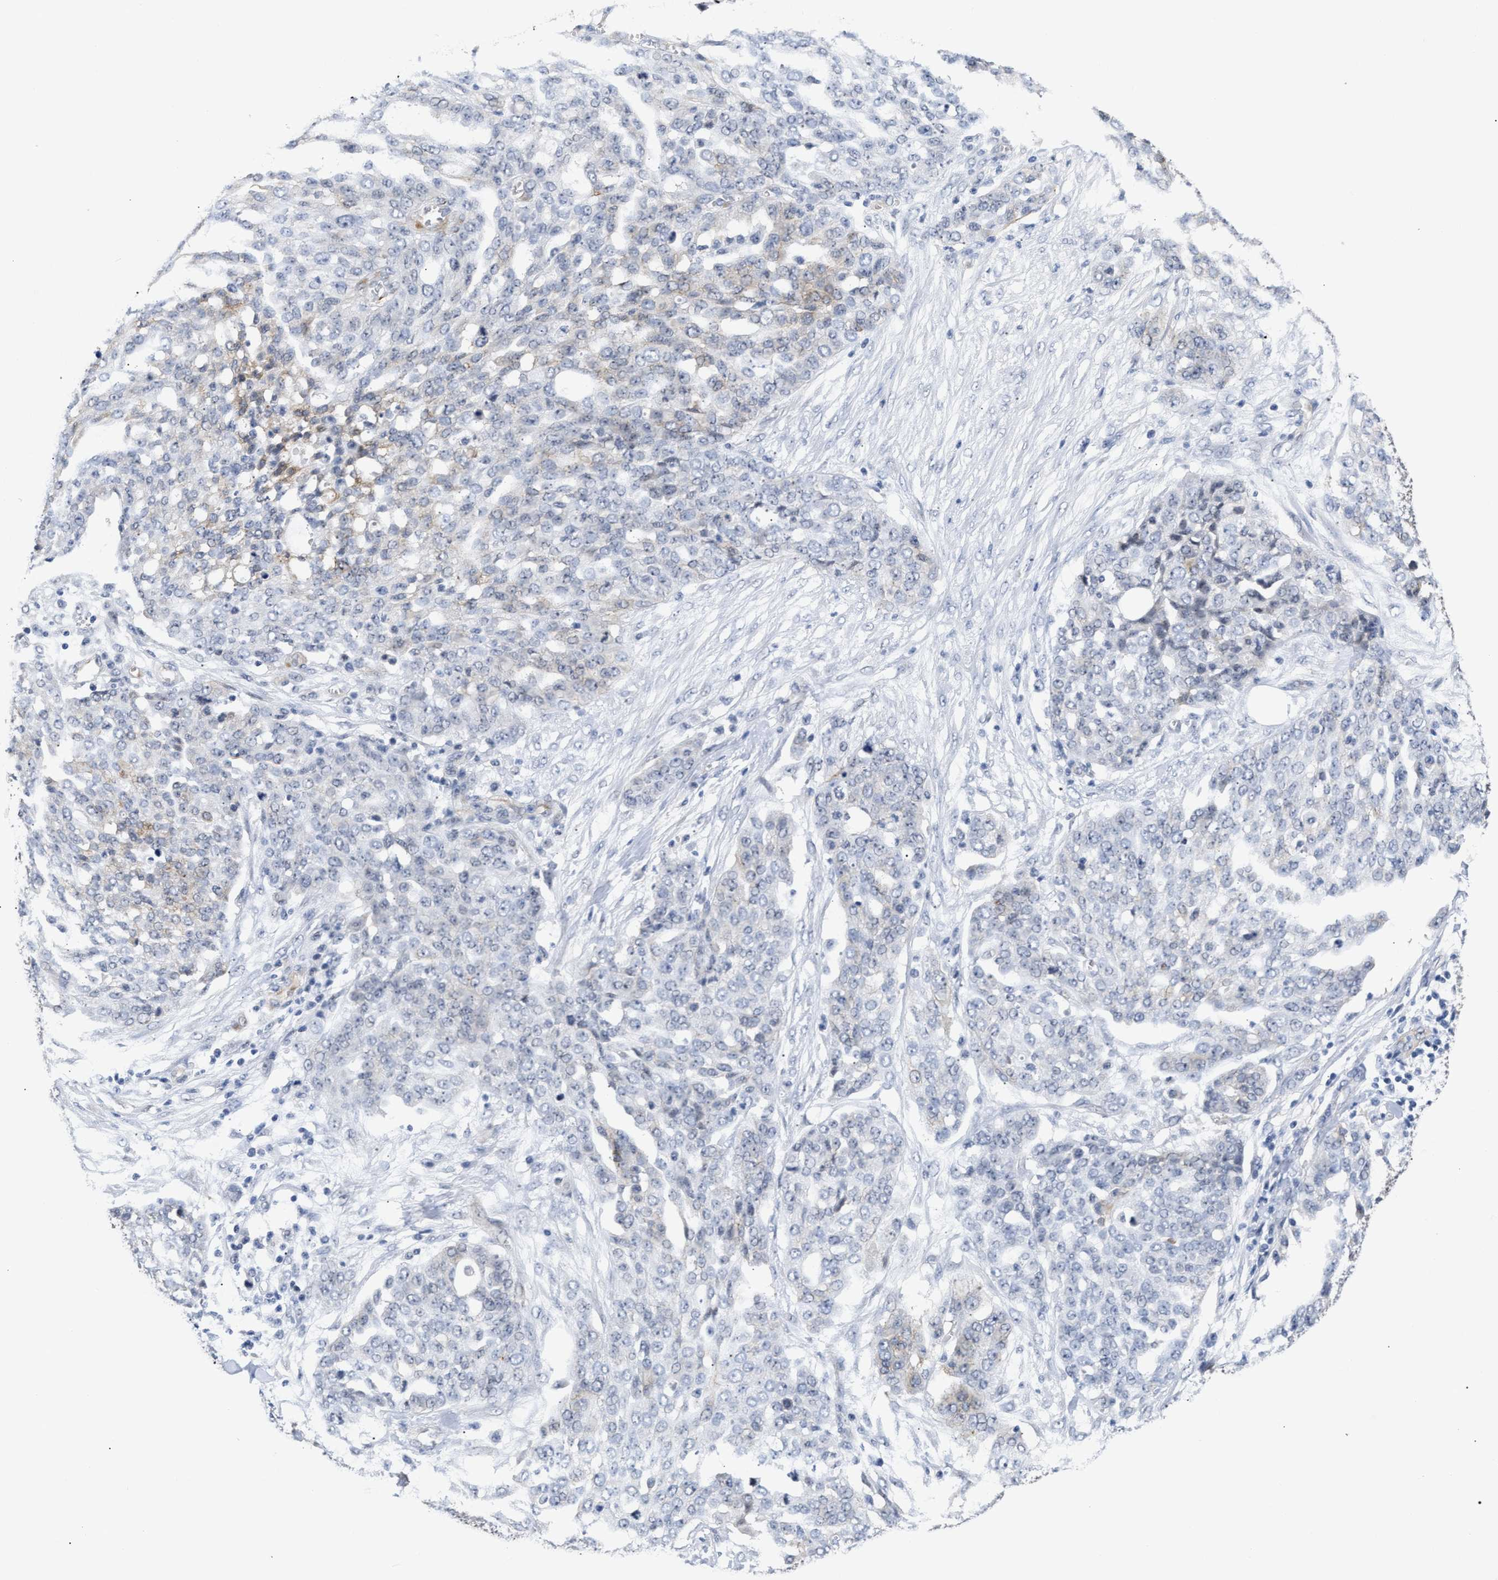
{"staining": {"intensity": "negative", "quantity": "none", "location": "none"}, "tissue": "ovarian cancer", "cell_type": "Tumor cells", "image_type": "cancer", "snomed": [{"axis": "morphology", "description": "Cystadenocarcinoma, serous, NOS"}, {"axis": "topography", "description": "Soft tissue"}, {"axis": "topography", "description": "Ovary"}], "caption": "An image of ovarian cancer (serous cystadenocarcinoma) stained for a protein exhibits no brown staining in tumor cells.", "gene": "AHNAK2", "patient": {"sex": "female", "age": 57}}